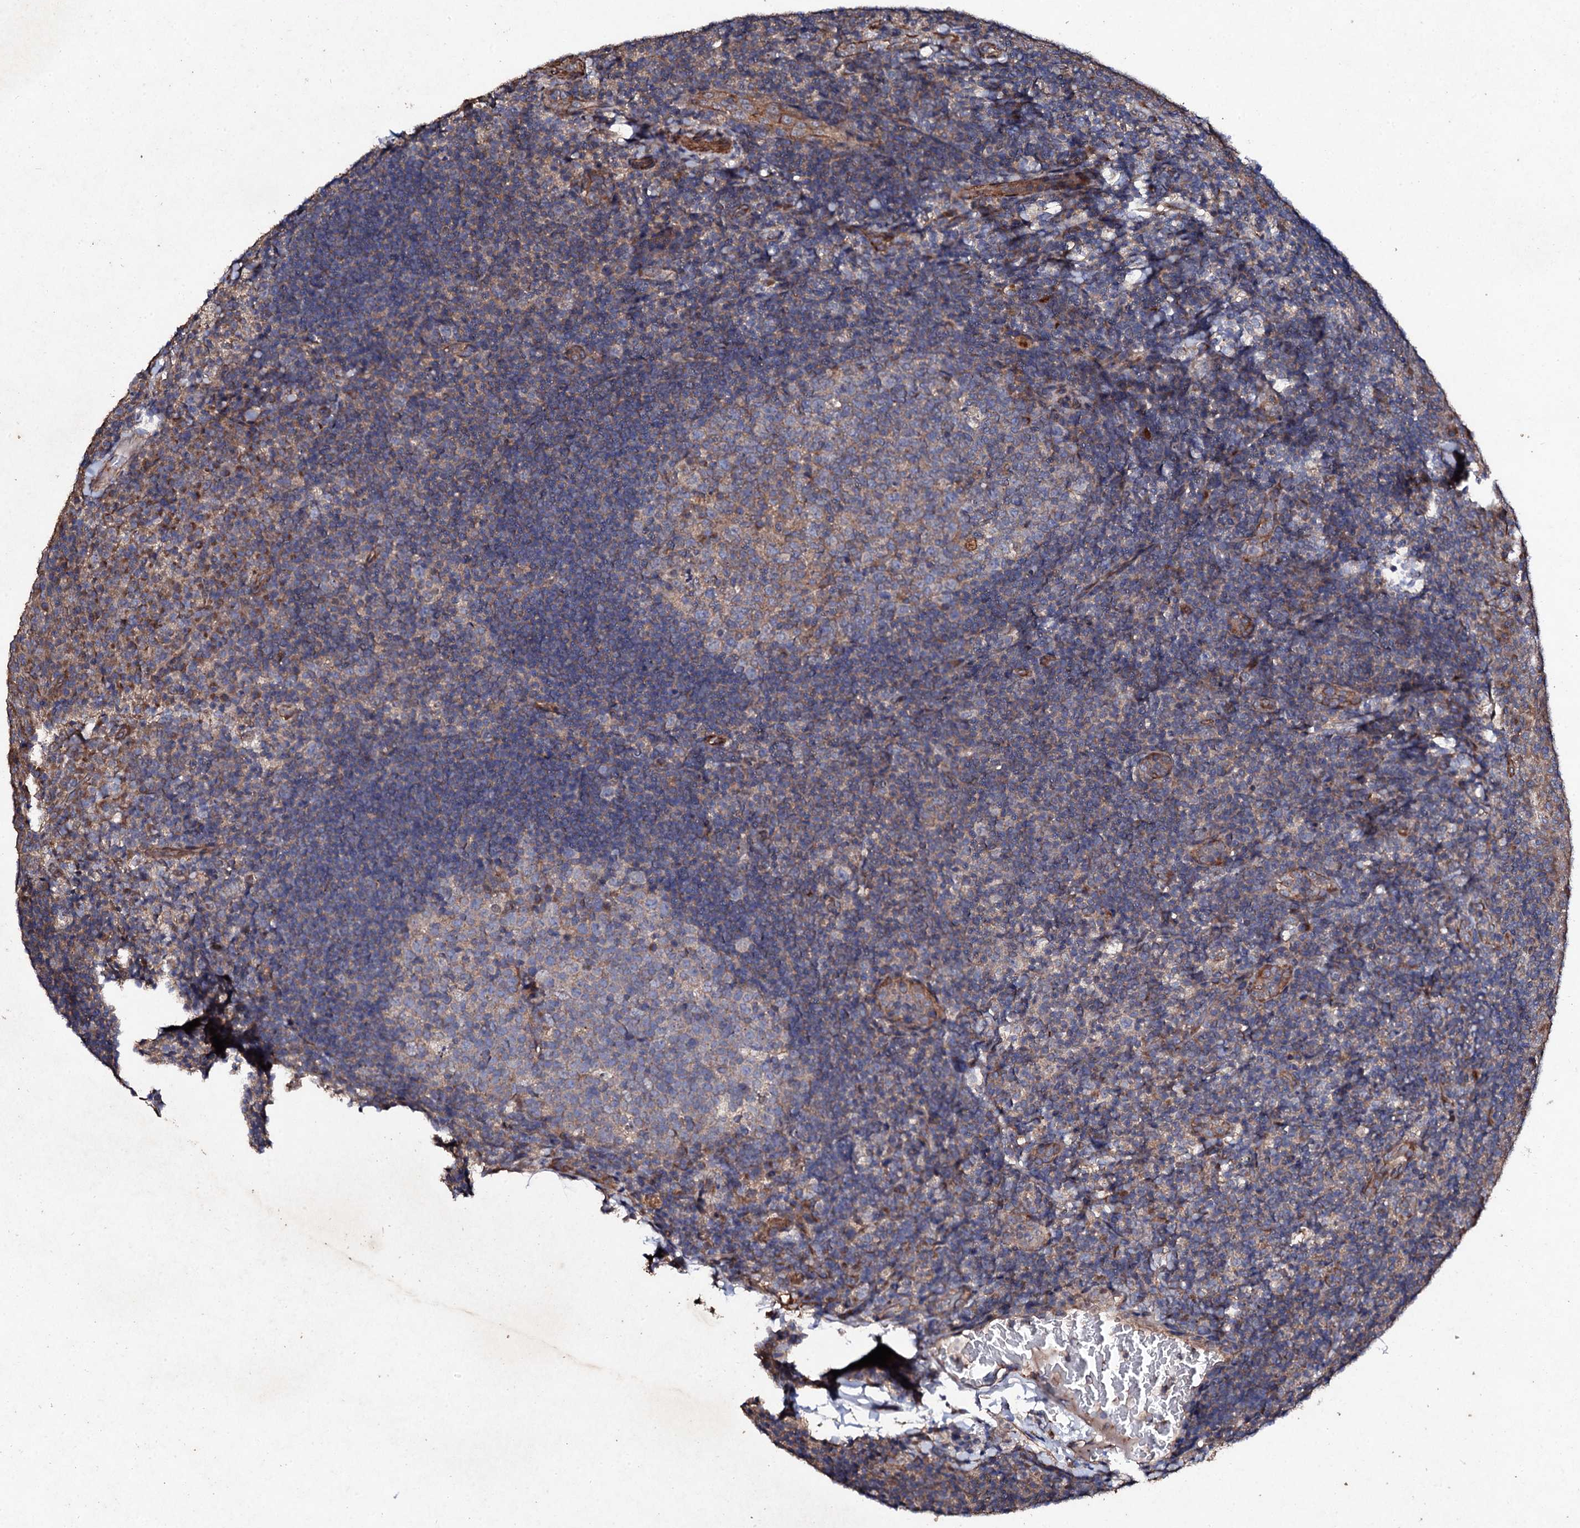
{"staining": {"intensity": "weak", "quantity": "25%-75%", "location": "cytoplasmic/membranous"}, "tissue": "tonsil", "cell_type": "Germinal center cells", "image_type": "normal", "snomed": [{"axis": "morphology", "description": "Normal tissue, NOS"}, {"axis": "topography", "description": "Tonsil"}], "caption": "Approximately 25%-75% of germinal center cells in normal human tonsil show weak cytoplasmic/membranous protein expression as visualized by brown immunohistochemical staining.", "gene": "MOCOS", "patient": {"sex": "male", "age": 17}}